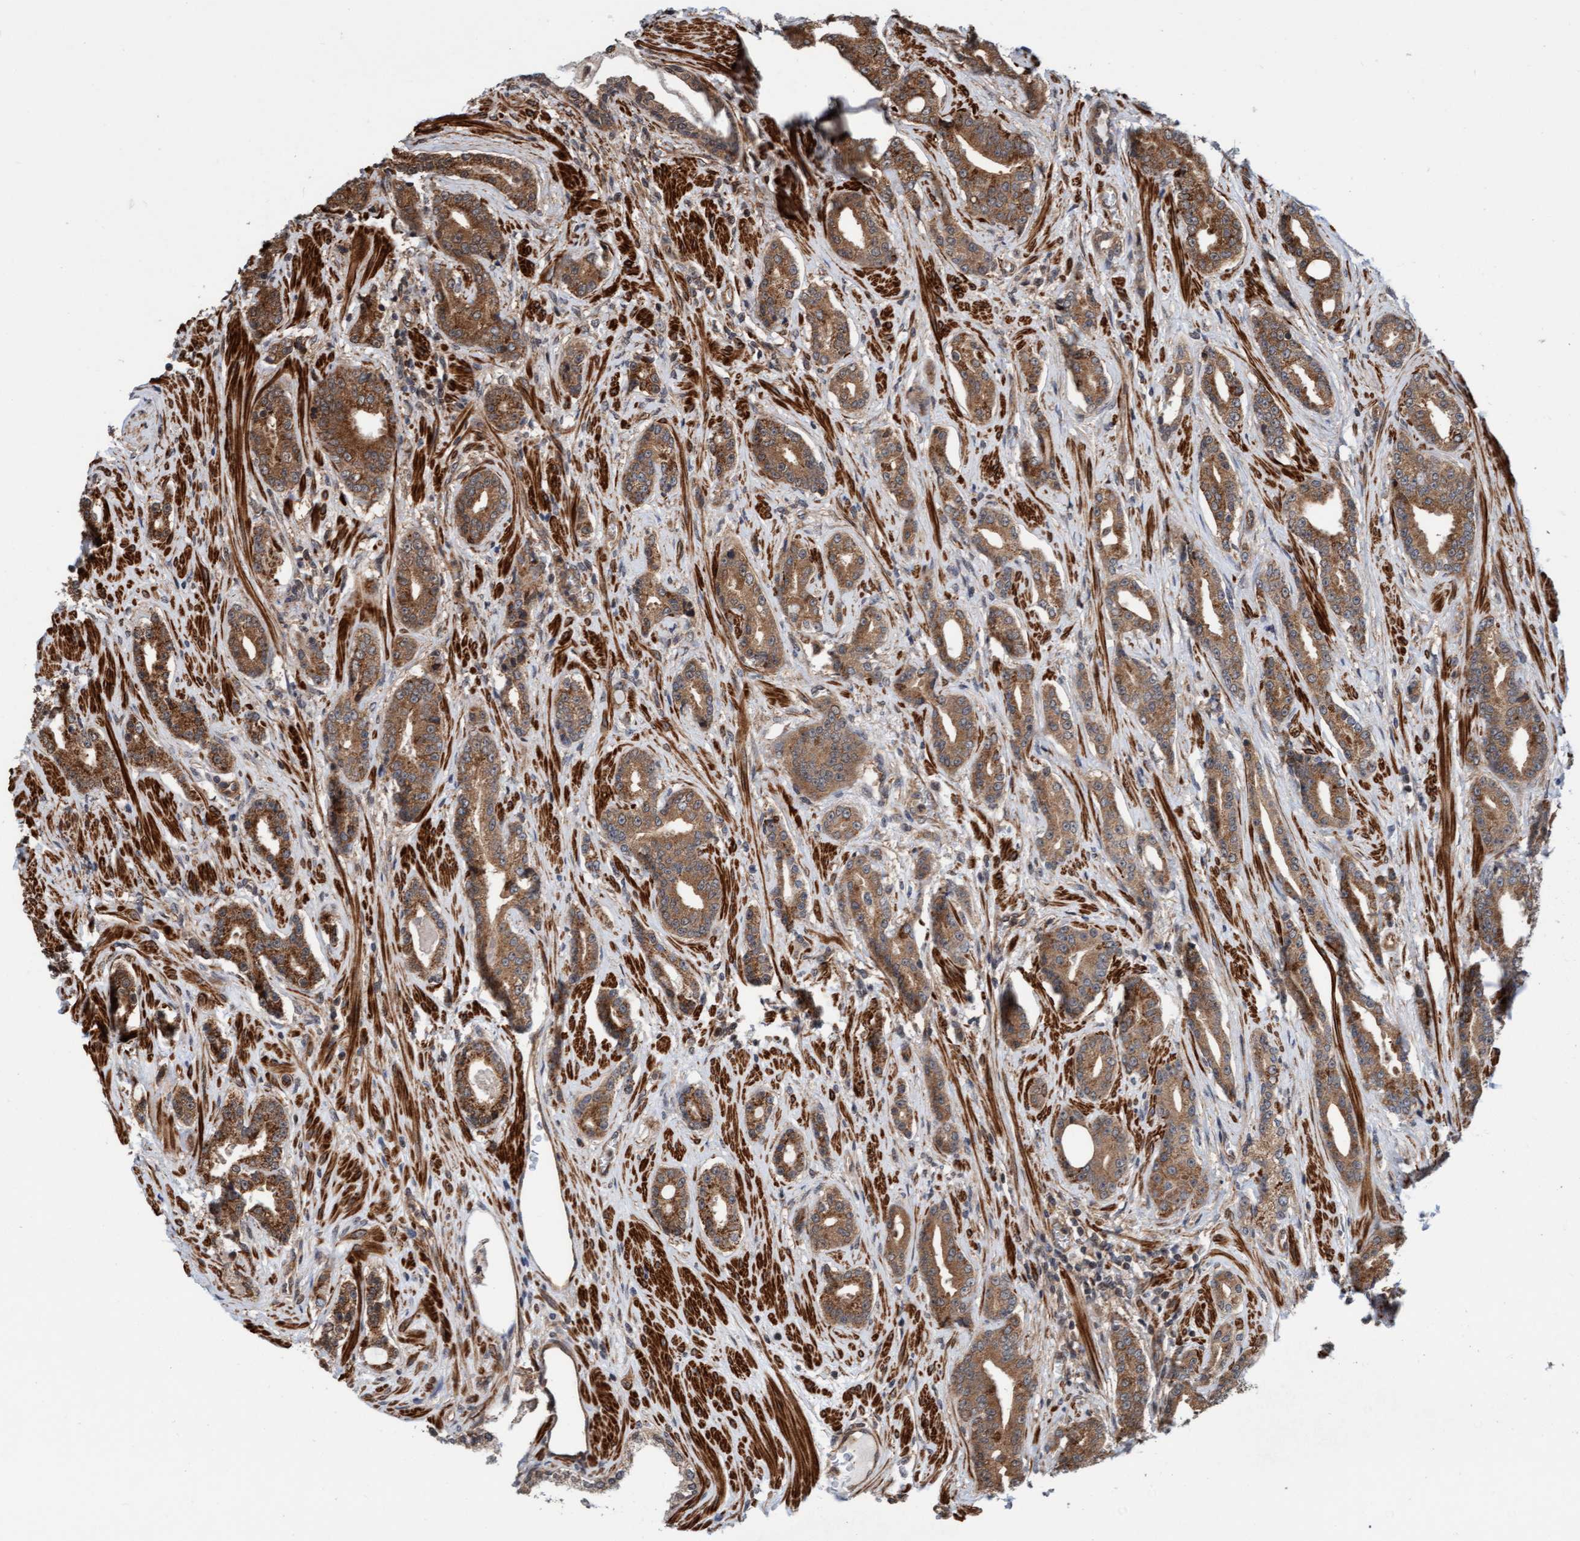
{"staining": {"intensity": "moderate", "quantity": ">75%", "location": "cytoplasmic/membranous"}, "tissue": "prostate cancer", "cell_type": "Tumor cells", "image_type": "cancer", "snomed": [{"axis": "morphology", "description": "Adenocarcinoma, High grade"}, {"axis": "topography", "description": "Prostate"}], "caption": "Human prostate cancer (adenocarcinoma (high-grade)) stained for a protein (brown) exhibits moderate cytoplasmic/membranous positive staining in approximately >75% of tumor cells.", "gene": "STXBP4", "patient": {"sex": "male", "age": 71}}